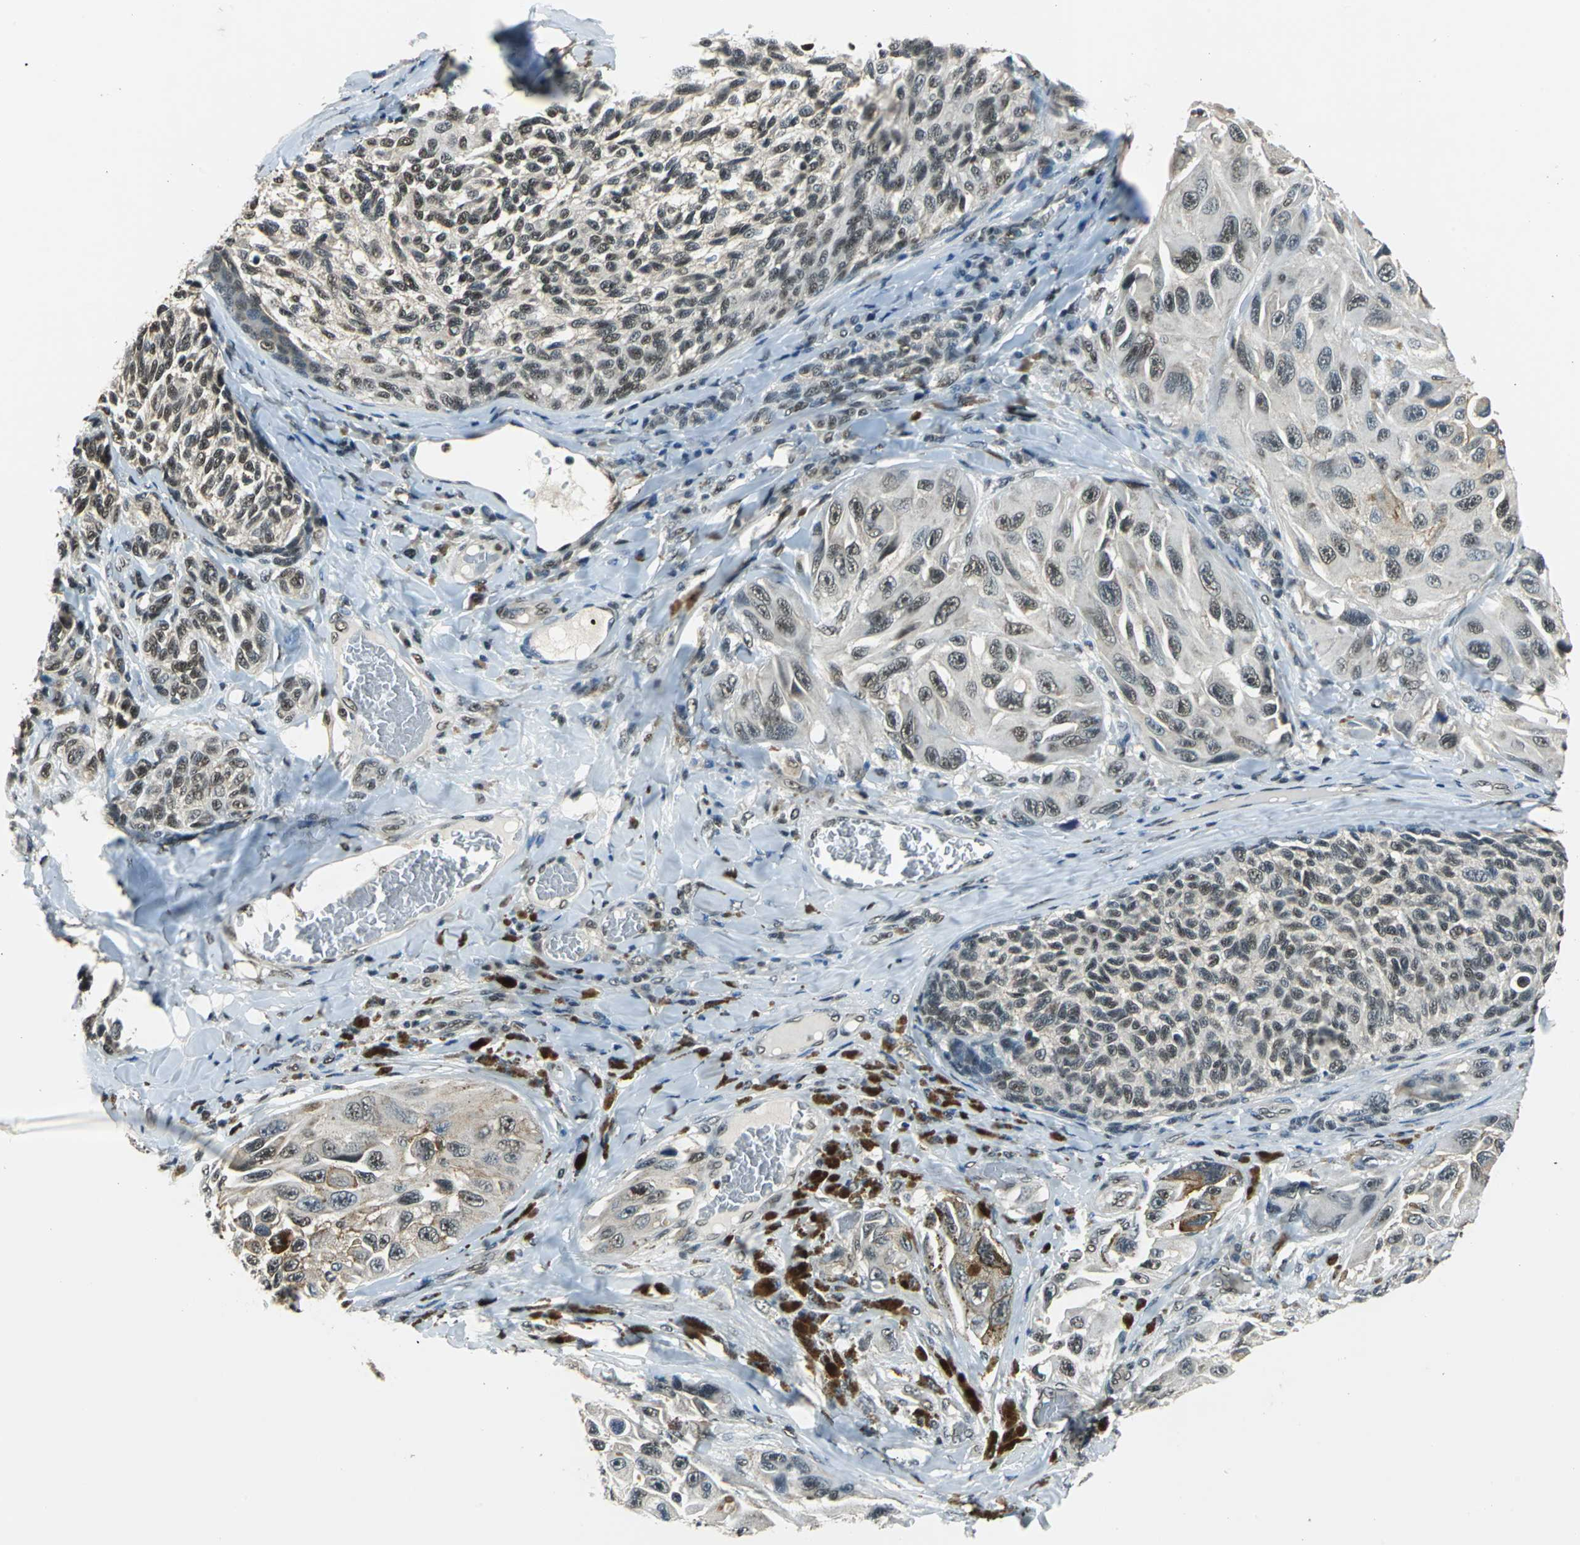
{"staining": {"intensity": "moderate", "quantity": ">75%", "location": "nuclear"}, "tissue": "melanoma", "cell_type": "Tumor cells", "image_type": "cancer", "snomed": [{"axis": "morphology", "description": "Malignant melanoma, NOS"}, {"axis": "topography", "description": "Skin"}], "caption": "Melanoma stained with a protein marker demonstrates moderate staining in tumor cells.", "gene": "RBM14", "patient": {"sex": "female", "age": 73}}